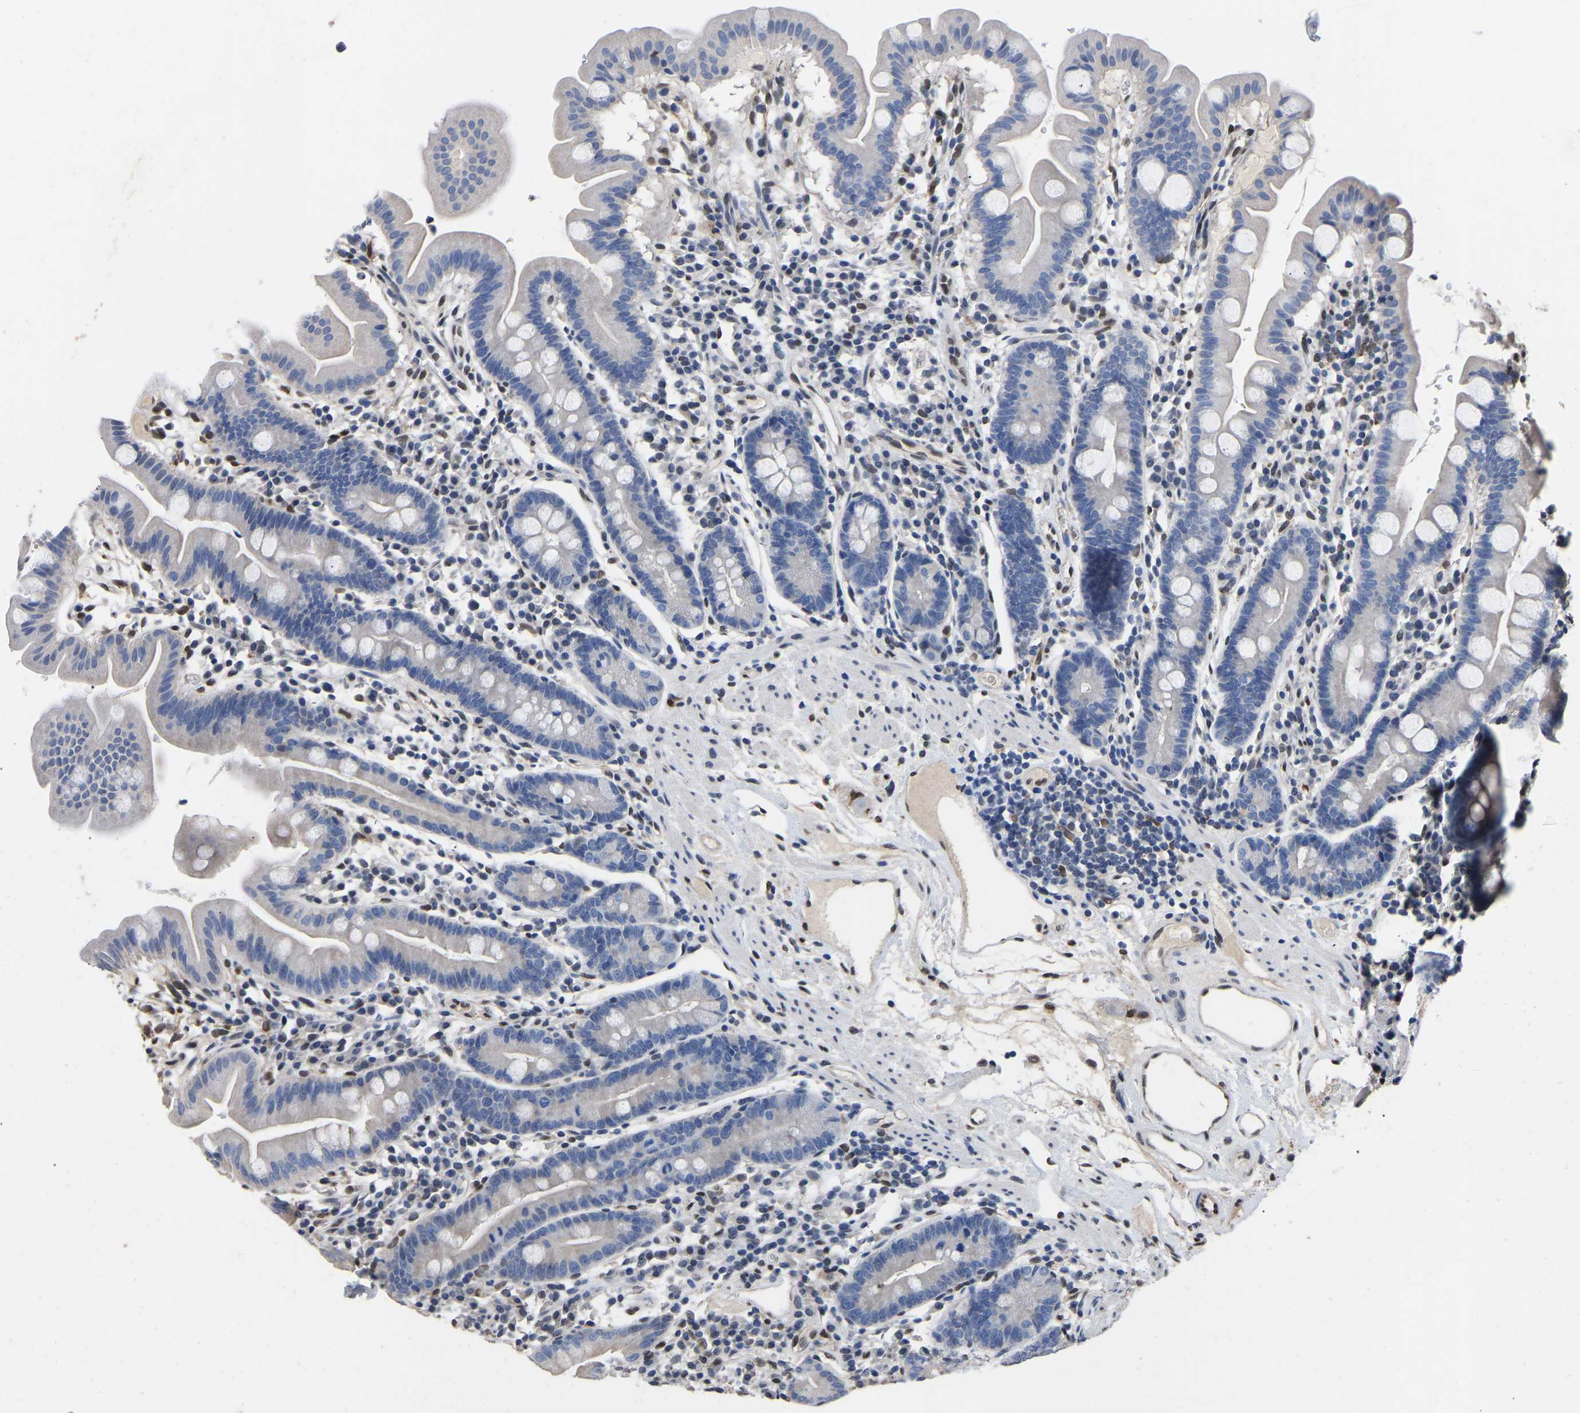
{"staining": {"intensity": "negative", "quantity": "none", "location": "none"}, "tissue": "duodenum", "cell_type": "Glandular cells", "image_type": "normal", "snomed": [{"axis": "morphology", "description": "Normal tissue, NOS"}, {"axis": "topography", "description": "Duodenum"}], "caption": "Immunohistochemistry photomicrograph of benign duodenum: human duodenum stained with DAB (3,3'-diaminobenzidine) exhibits no significant protein positivity in glandular cells.", "gene": "QKI", "patient": {"sex": "male", "age": 50}}